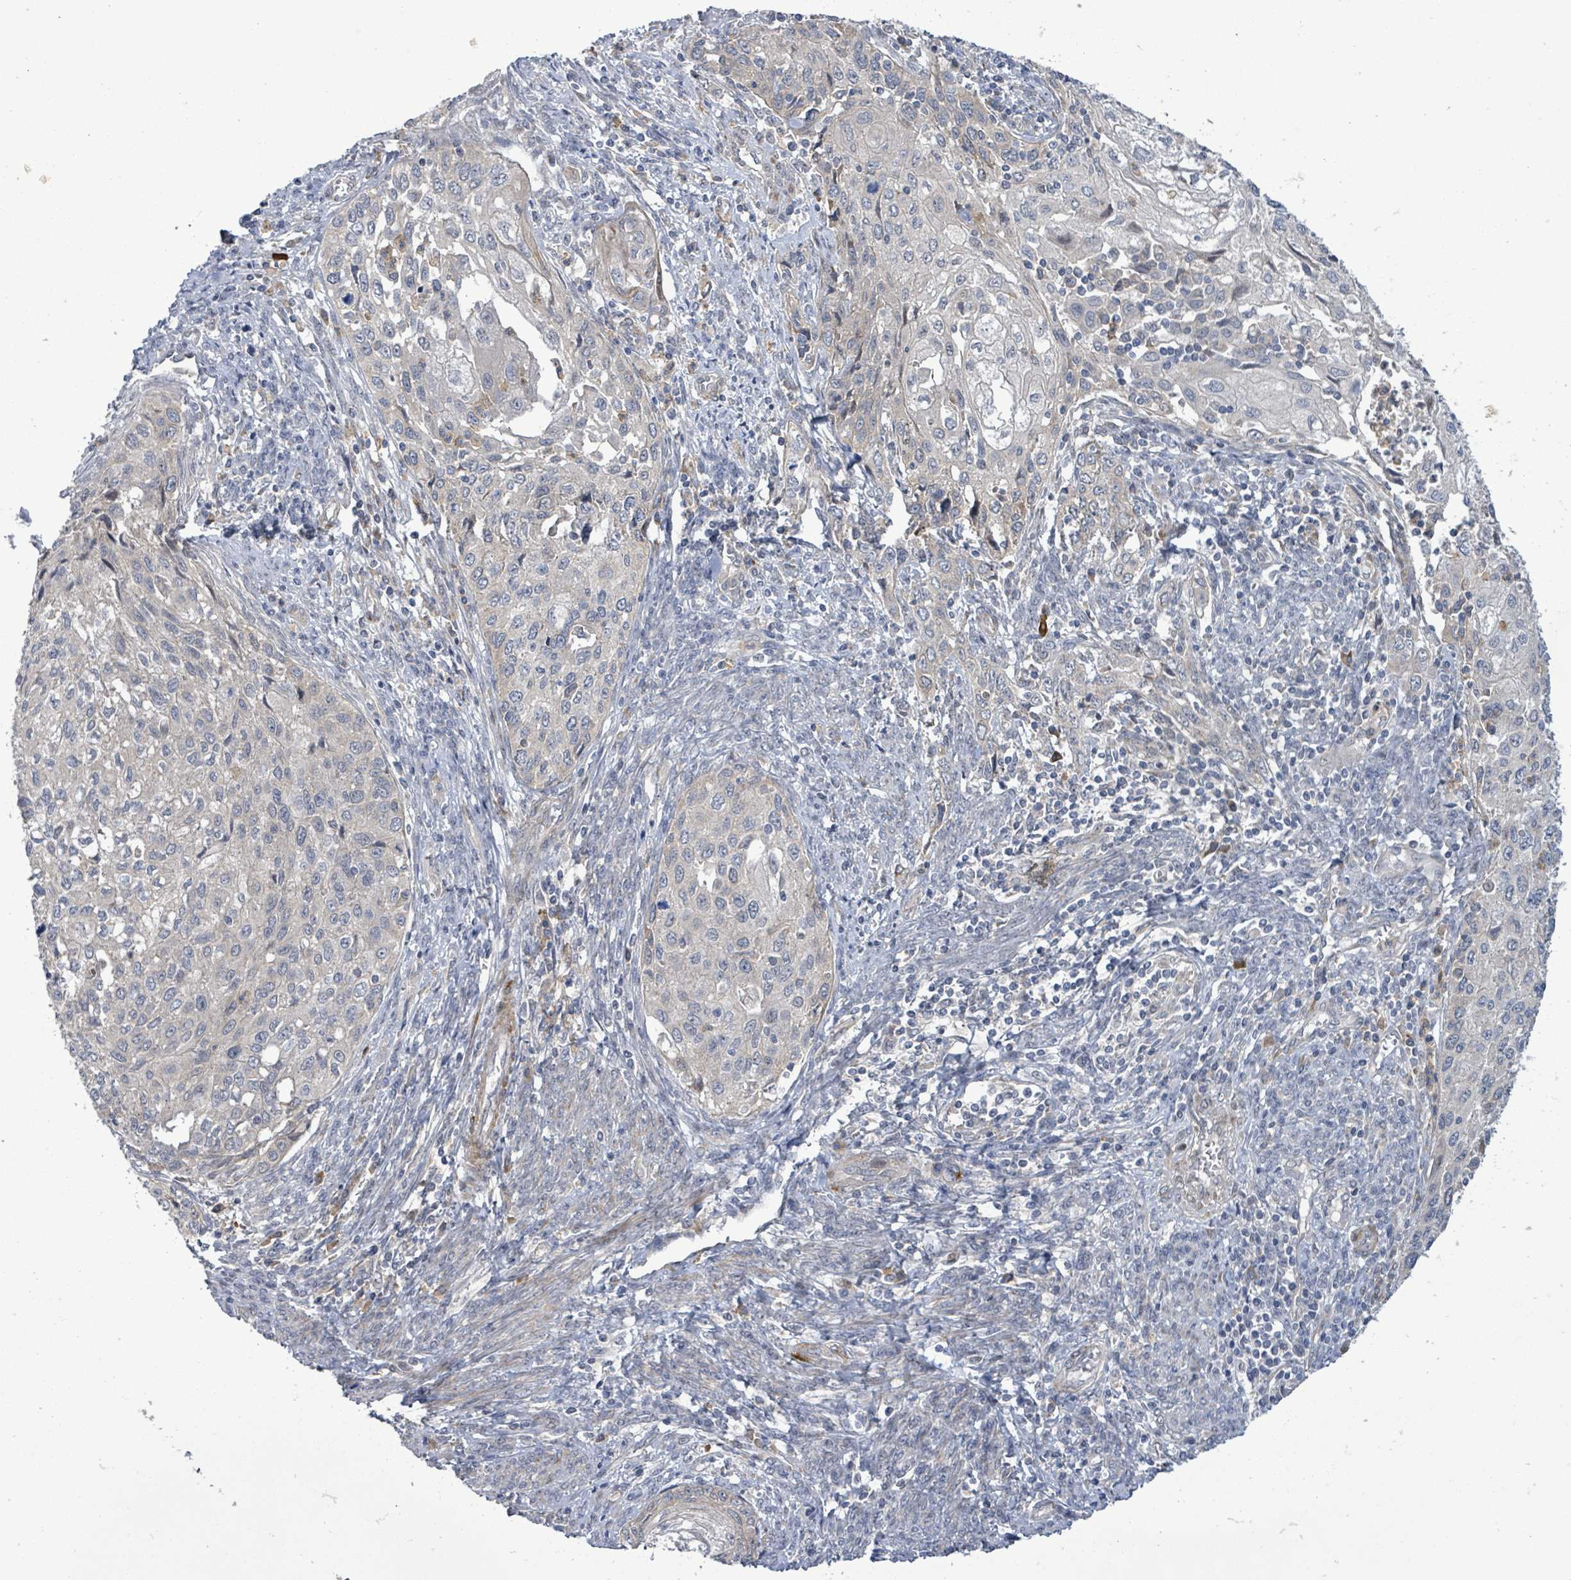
{"staining": {"intensity": "negative", "quantity": "none", "location": "none"}, "tissue": "cervical cancer", "cell_type": "Tumor cells", "image_type": "cancer", "snomed": [{"axis": "morphology", "description": "Squamous cell carcinoma, NOS"}, {"axis": "topography", "description": "Cervix"}], "caption": "The histopathology image exhibits no significant positivity in tumor cells of cervical cancer.", "gene": "SLIT3", "patient": {"sex": "female", "age": 67}}